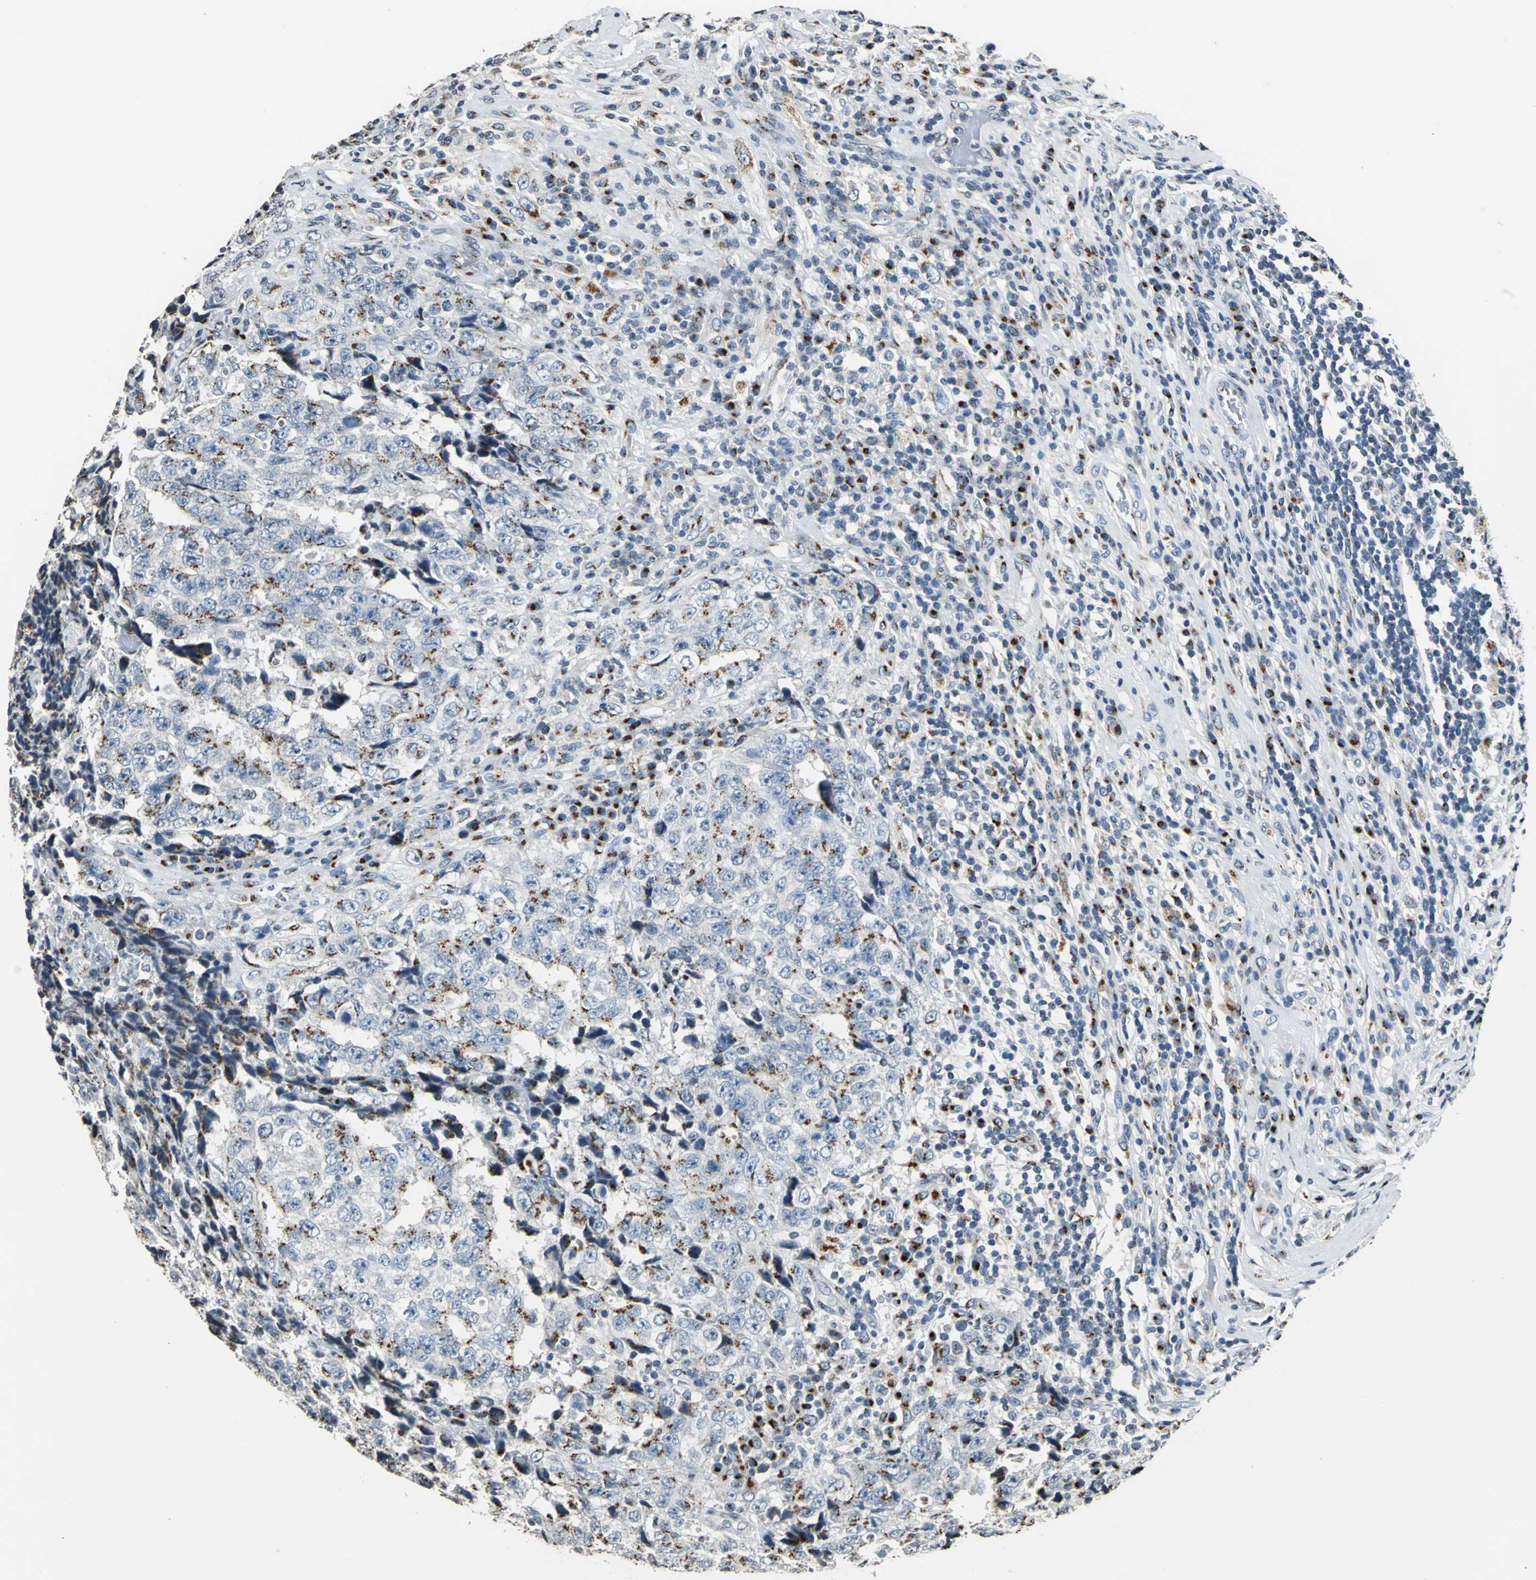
{"staining": {"intensity": "moderate", "quantity": "25%-75%", "location": "cytoplasmic/membranous"}, "tissue": "testis cancer", "cell_type": "Tumor cells", "image_type": "cancer", "snomed": [{"axis": "morphology", "description": "Necrosis, NOS"}, {"axis": "morphology", "description": "Carcinoma, Embryonal, NOS"}, {"axis": "topography", "description": "Testis"}], "caption": "Testis cancer was stained to show a protein in brown. There is medium levels of moderate cytoplasmic/membranous positivity in about 25%-75% of tumor cells.", "gene": "TMEM115", "patient": {"sex": "male", "age": 19}}